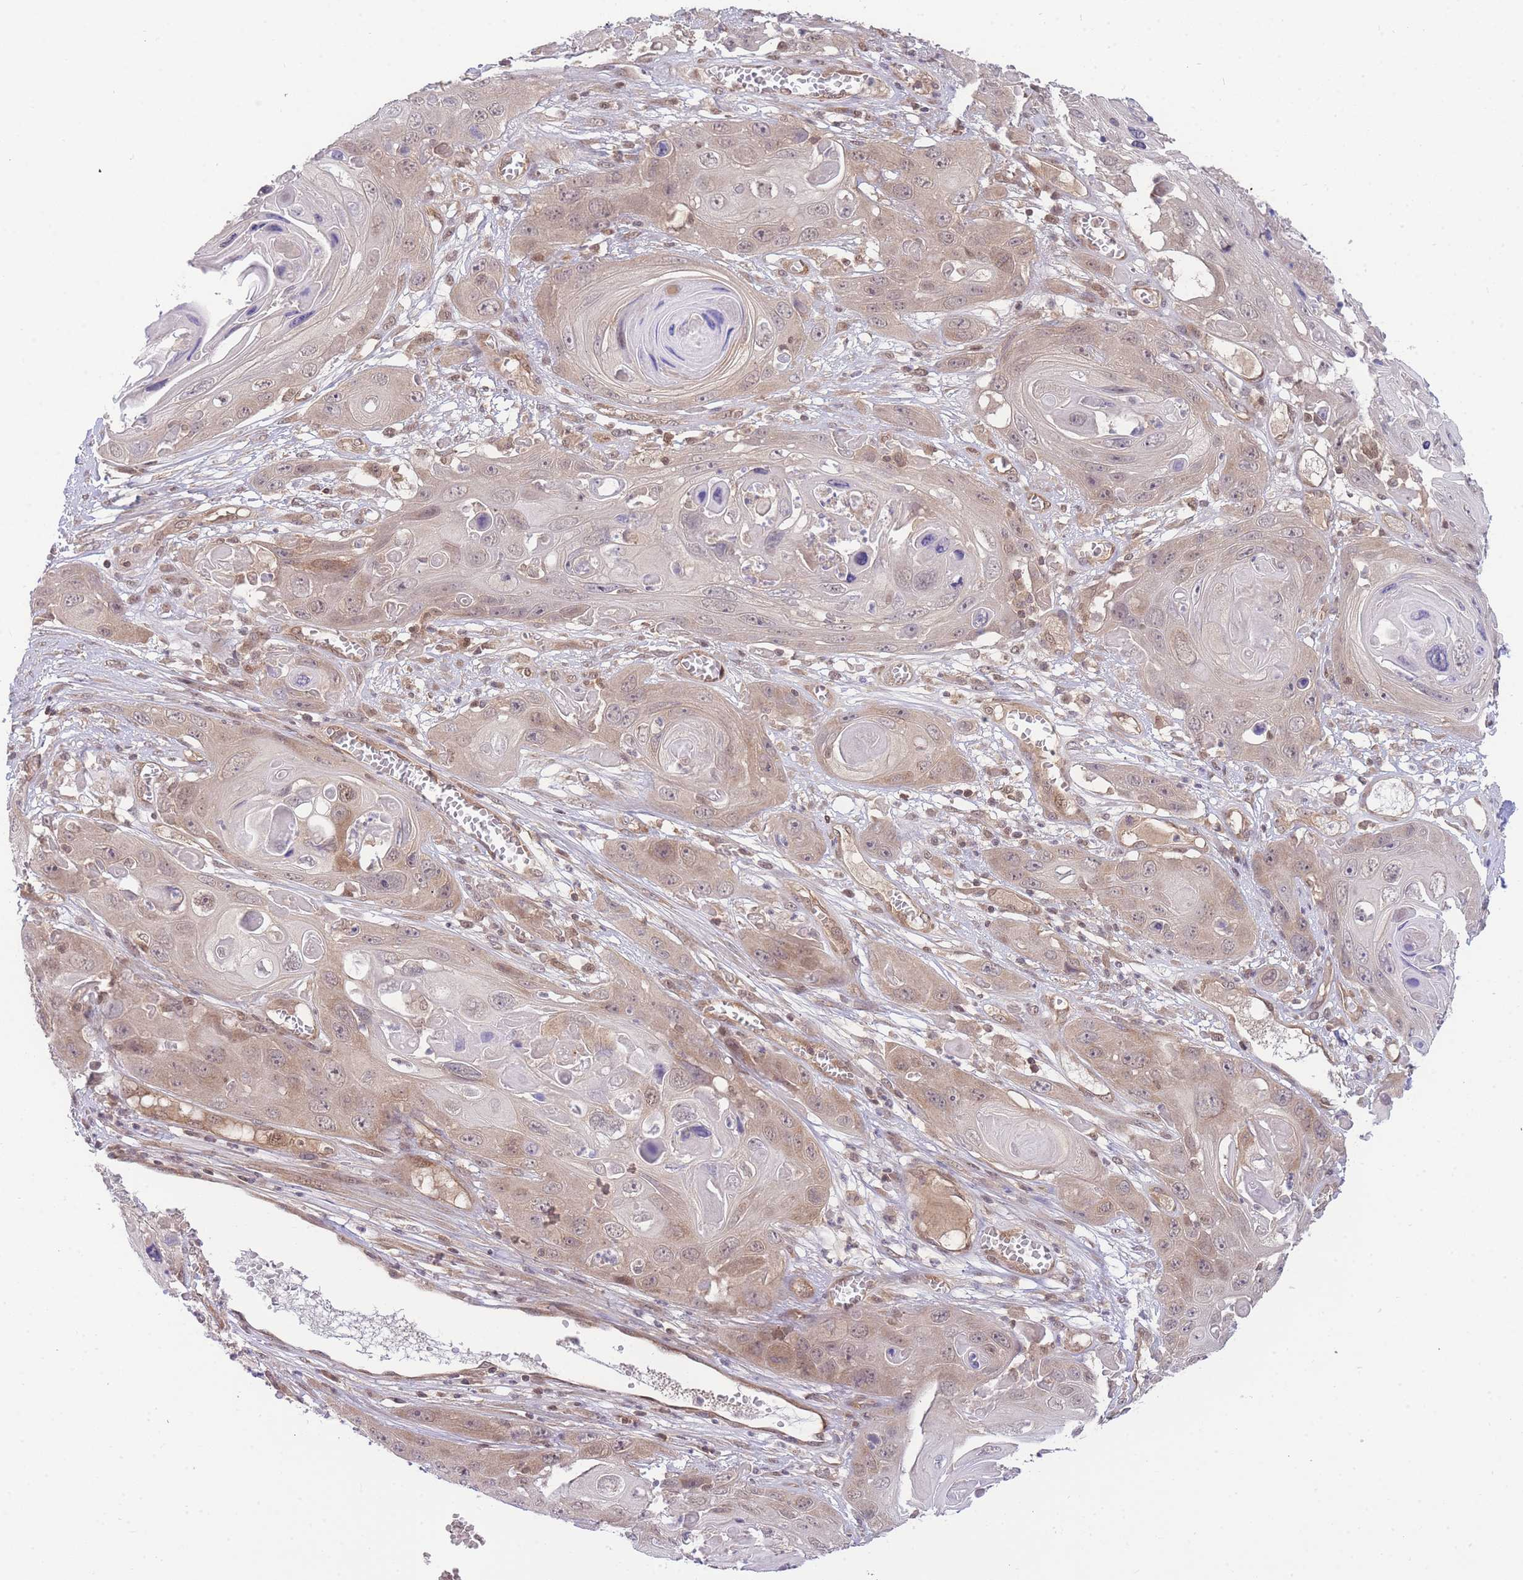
{"staining": {"intensity": "weak", "quantity": ">75%", "location": "cytoplasmic/membranous,nuclear"}, "tissue": "skin cancer", "cell_type": "Tumor cells", "image_type": "cancer", "snomed": [{"axis": "morphology", "description": "Squamous cell carcinoma, NOS"}, {"axis": "topography", "description": "Skin"}], "caption": "Protein expression by immunohistochemistry exhibits weak cytoplasmic/membranous and nuclear expression in approximately >75% of tumor cells in skin cancer.", "gene": "KIAA1191", "patient": {"sex": "male", "age": 55}}